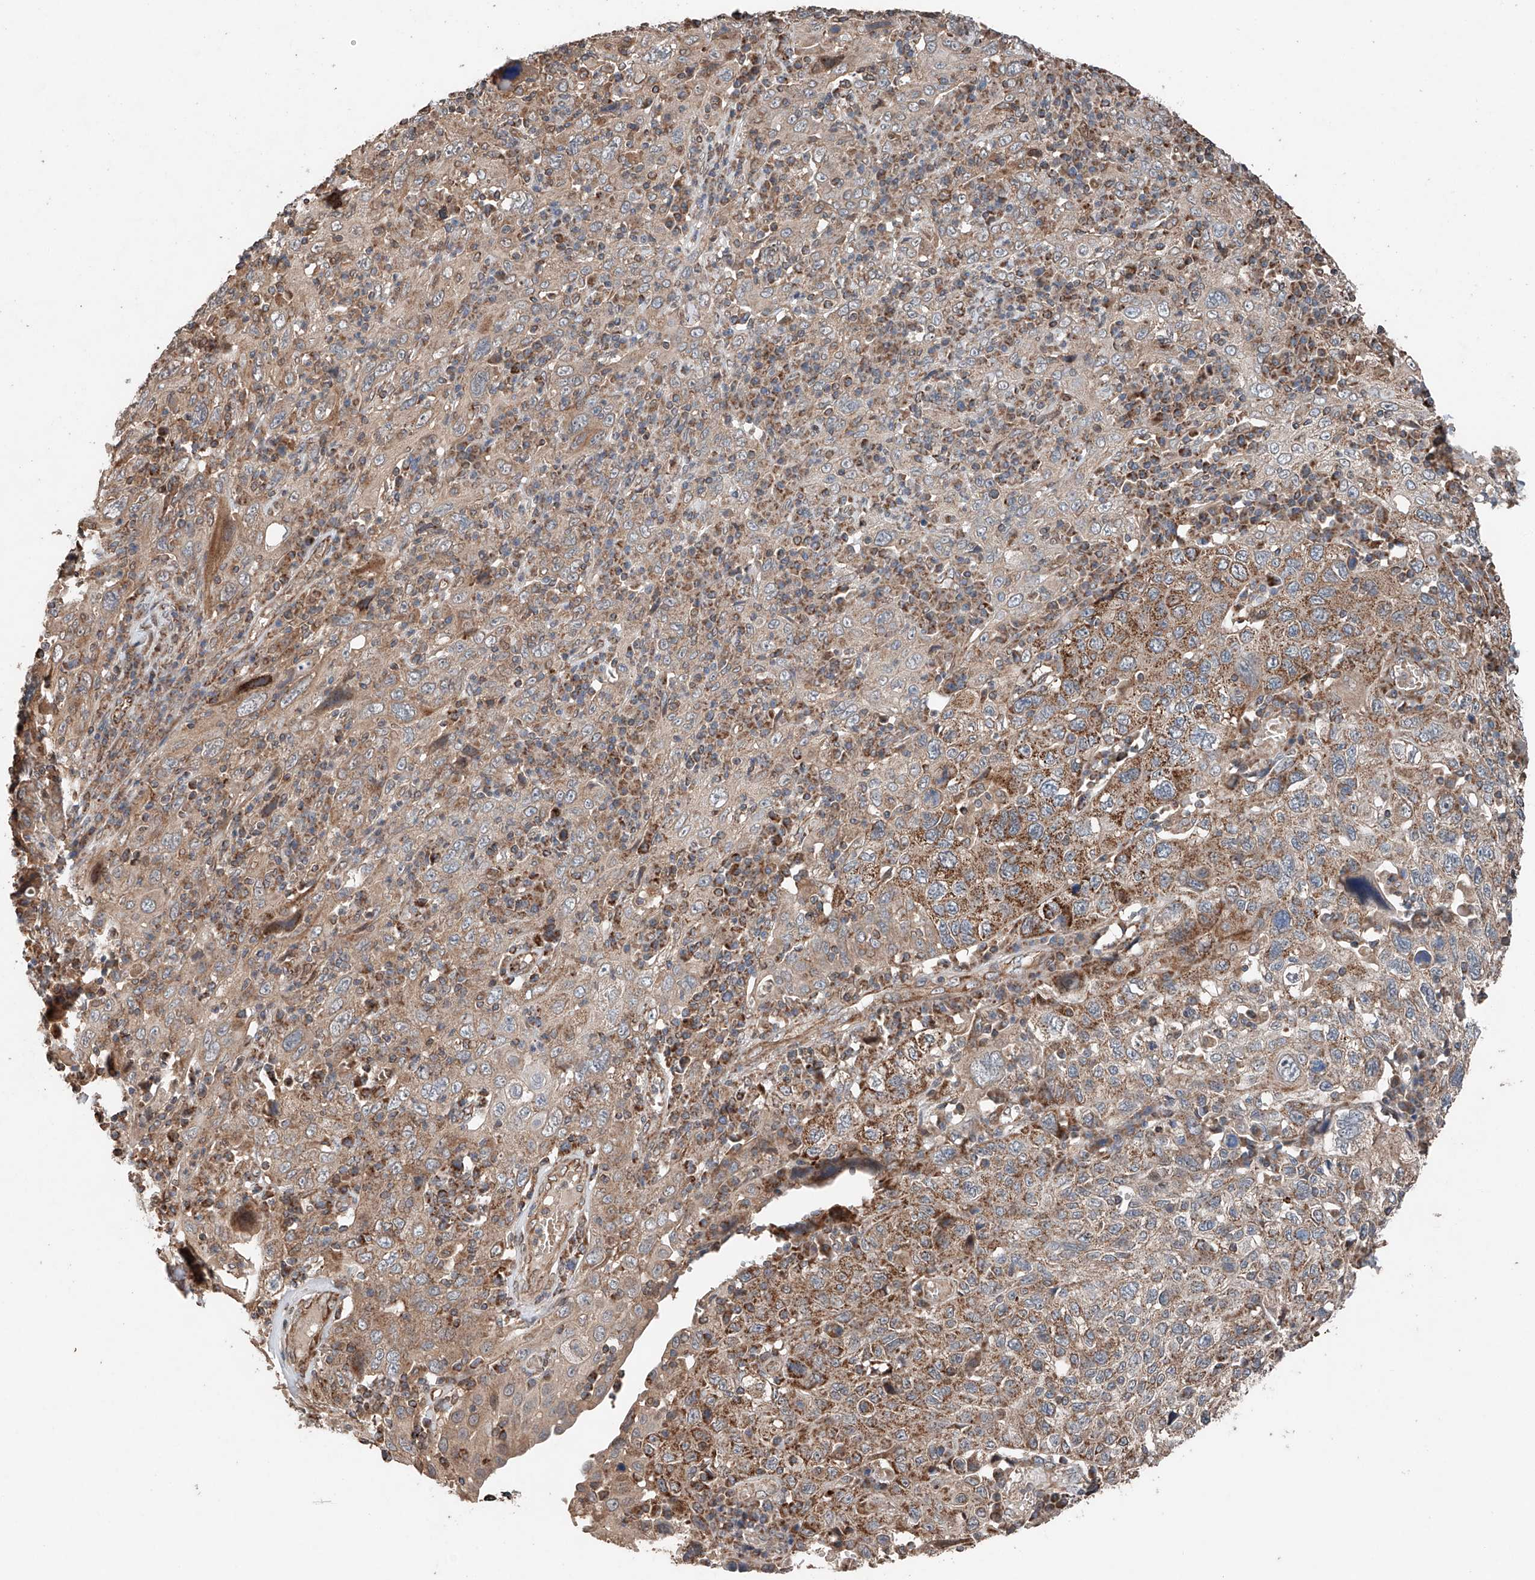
{"staining": {"intensity": "strong", "quantity": "<25%", "location": "cytoplasmic/membranous"}, "tissue": "cervical cancer", "cell_type": "Tumor cells", "image_type": "cancer", "snomed": [{"axis": "morphology", "description": "Squamous cell carcinoma, NOS"}, {"axis": "topography", "description": "Cervix"}], "caption": "Cervical cancer (squamous cell carcinoma) stained for a protein (brown) demonstrates strong cytoplasmic/membranous positive positivity in about <25% of tumor cells.", "gene": "AP4B1", "patient": {"sex": "female", "age": 46}}